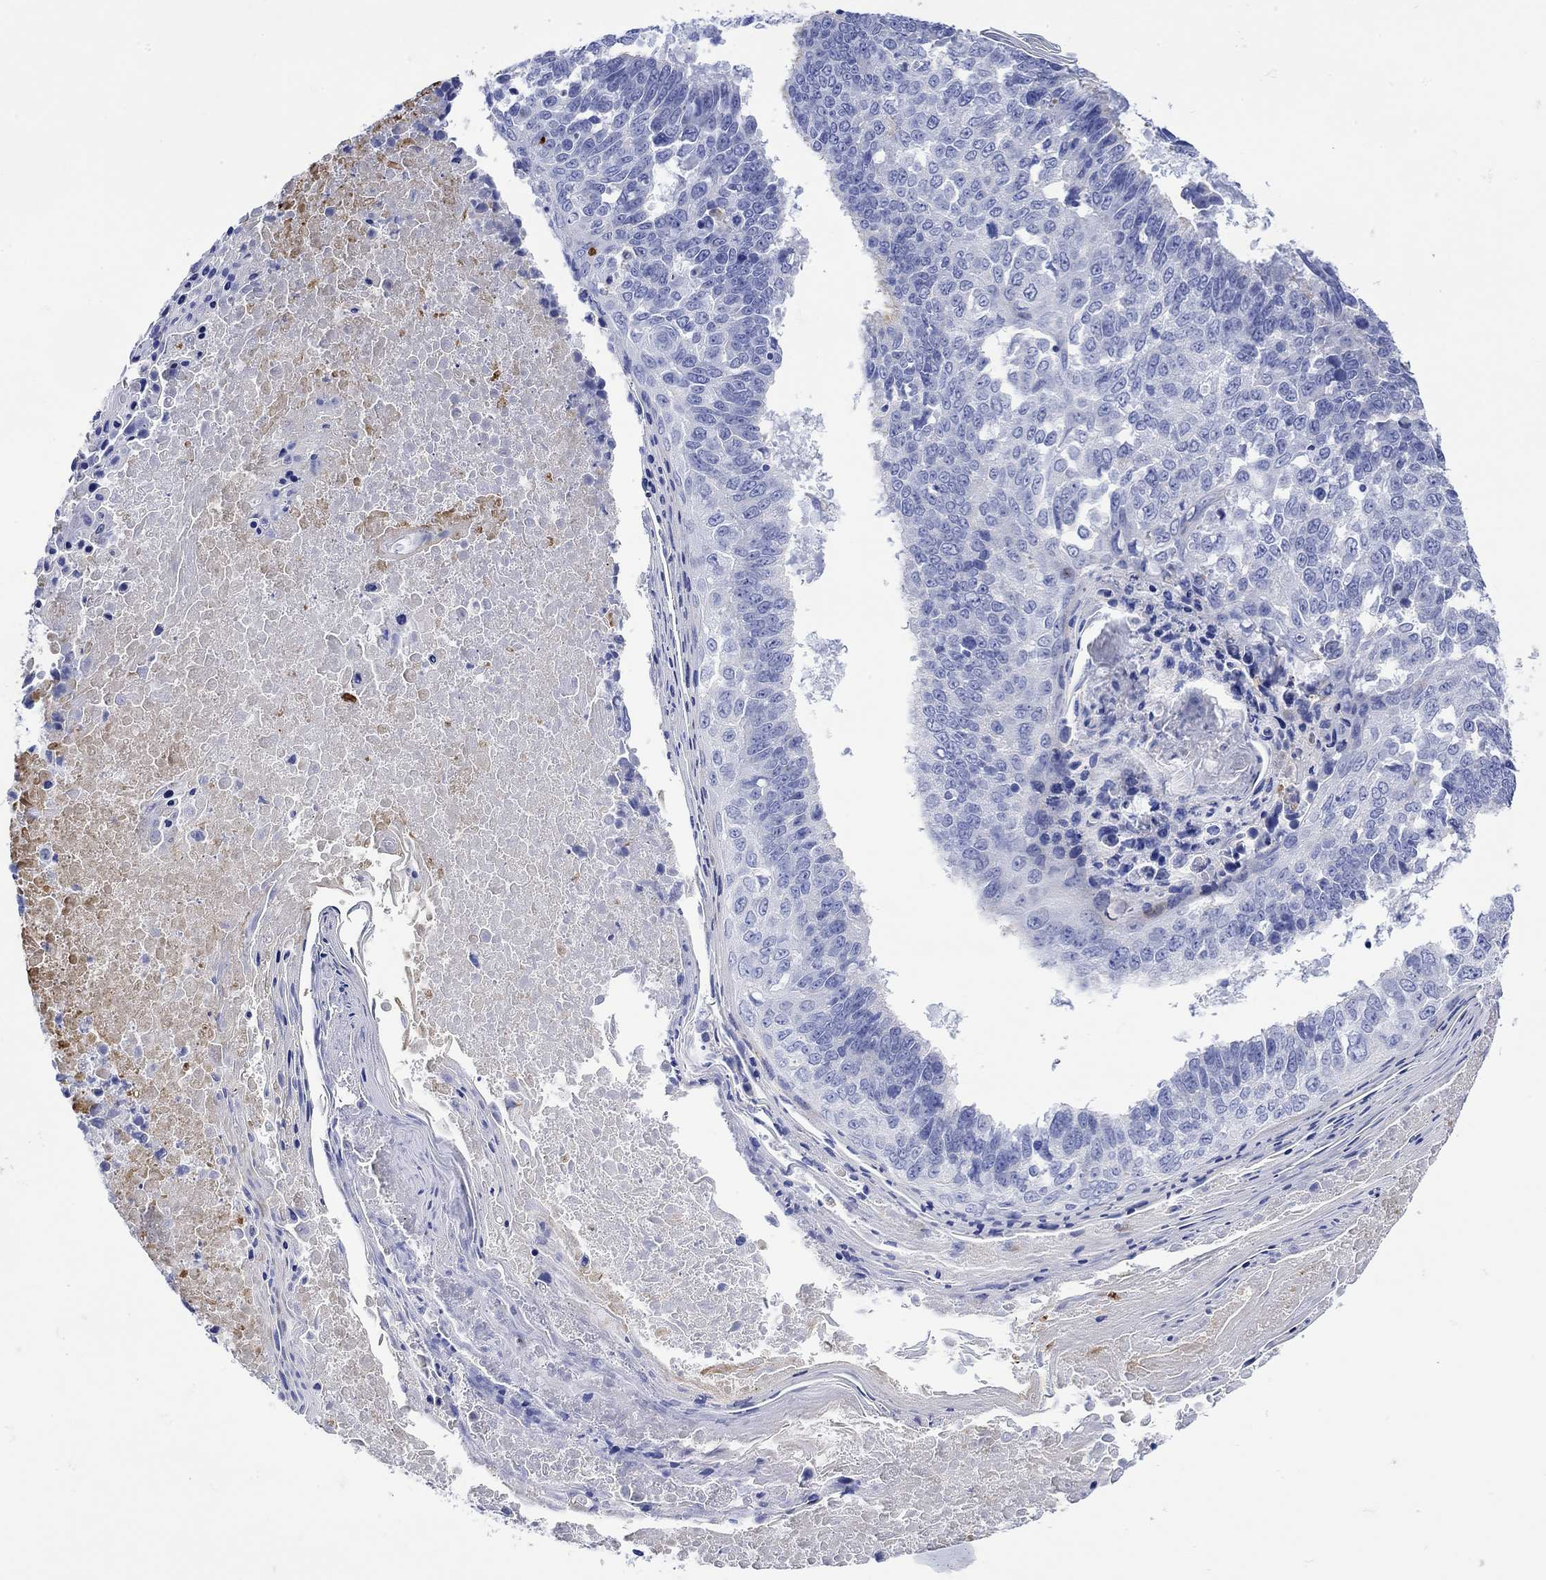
{"staining": {"intensity": "negative", "quantity": "none", "location": "none"}, "tissue": "lung cancer", "cell_type": "Tumor cells", "image_type": "cancer", "snomed": [{"axis": "morphology", "description": "Squamous cell carcinoma, NOS"}, {"axis": "topography", "description": "Lung"}], "caption": "DAB immunohistochemical staining of squamous cell carcinoma (lung) exhibits no significant positivity in tumor cells. Brightfield microscopy of immunohistochemistry (IHC) stained with DAB (brown) and hematoxylin (blue), captured at high magnification.", "gene": "ANKMY1", "patient": {"sex": "male", "age": 73}}